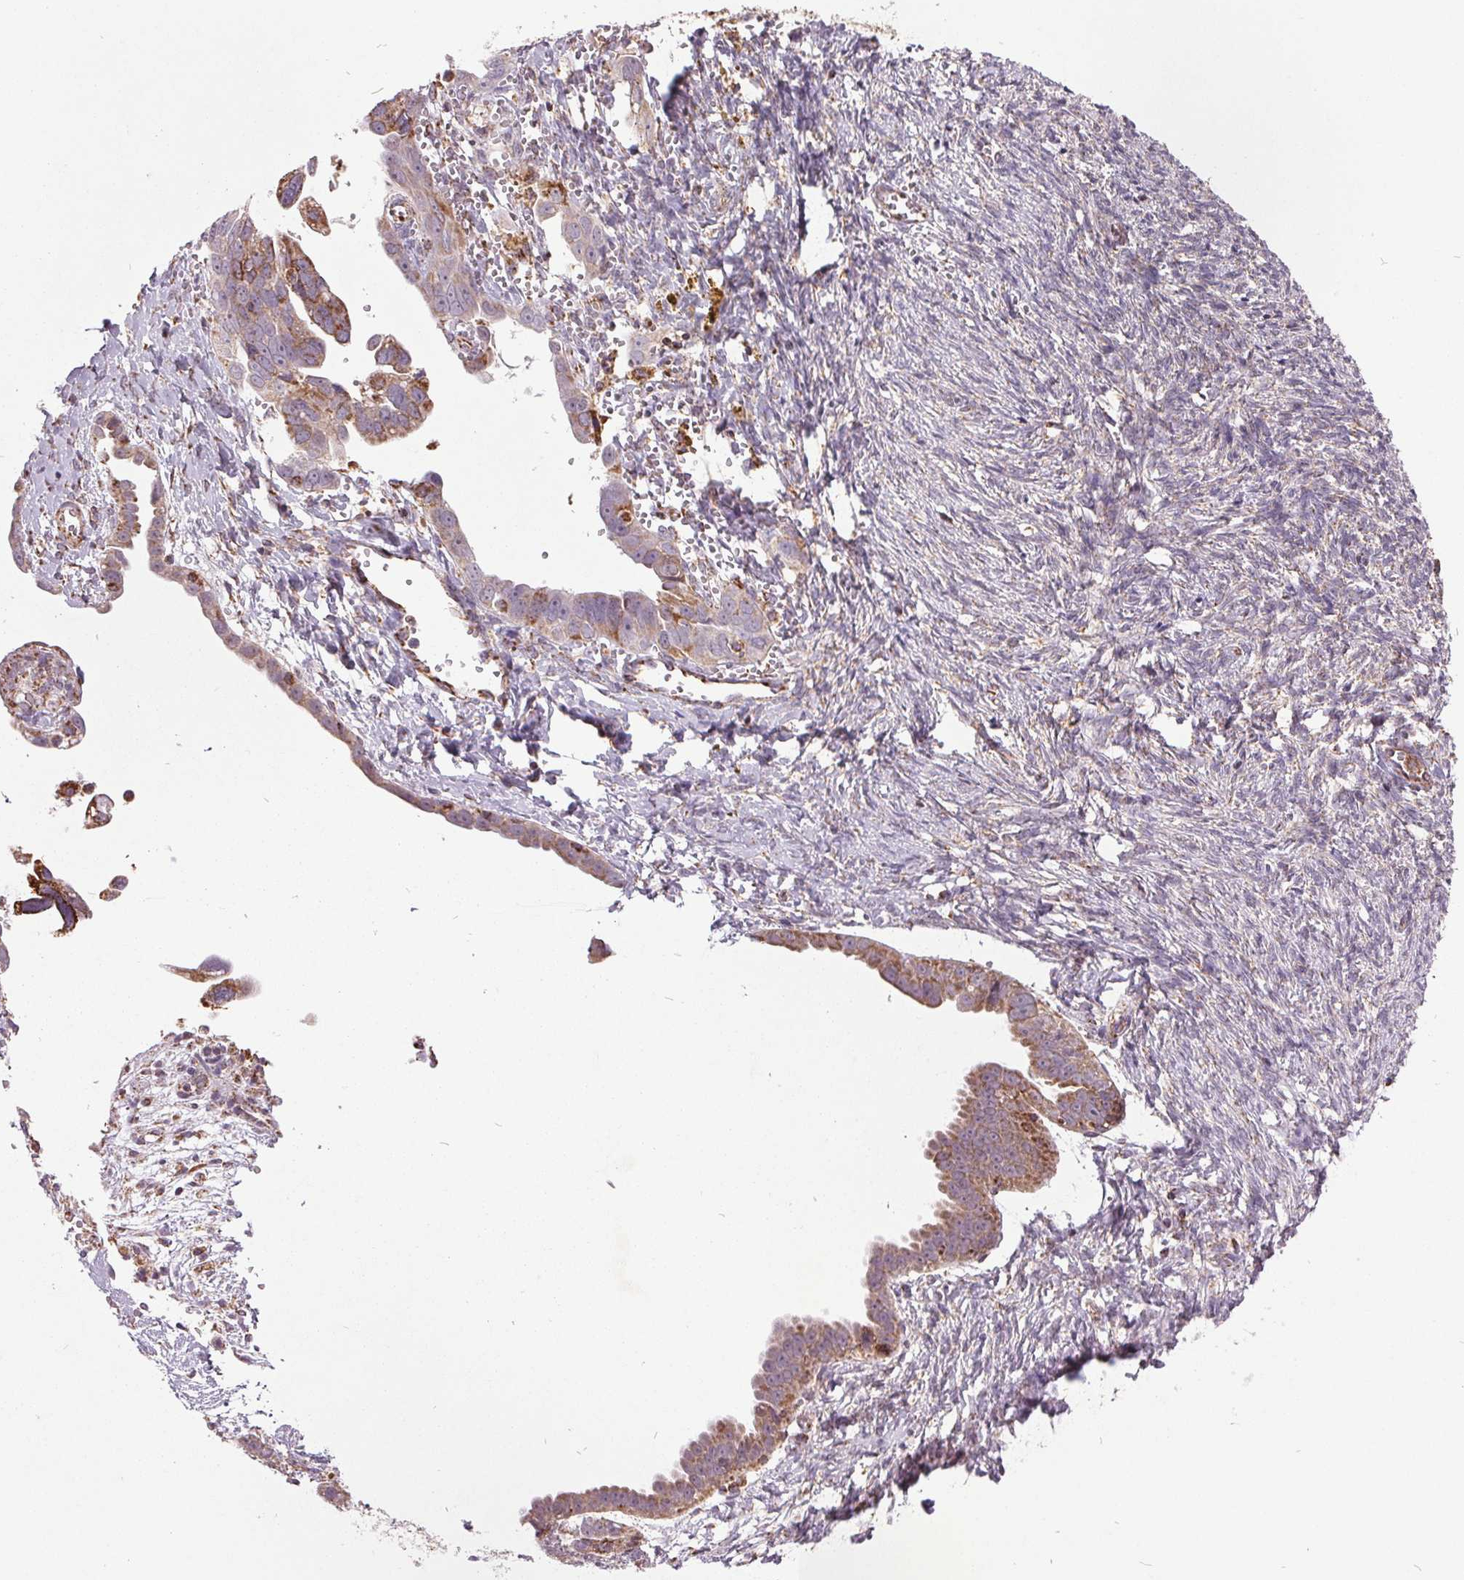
{"staining": {"intensity": "moderate", "quantity": ">75%", "location": "cytoplasmic/membranous"}, "tissue": "ovarian cancer", "cell_type": "Tumor cells", "image_type": "cancer", "snomed": [{"axis": "morphology", "description": "Cystadenocarcinoma, serous, NOS"}, {"axis": "topography", "description": "Ovary"}], "caption": "Approximately >75% of tumor cells in human ovarian serous cystadenocarcinoma demonstrate moderate cytoplasmic/membranous protein staining as visualized by brown immunohistochemical staining.", "gene": "NDUFS6", "patient": {"sex": "female", "age": 59}}